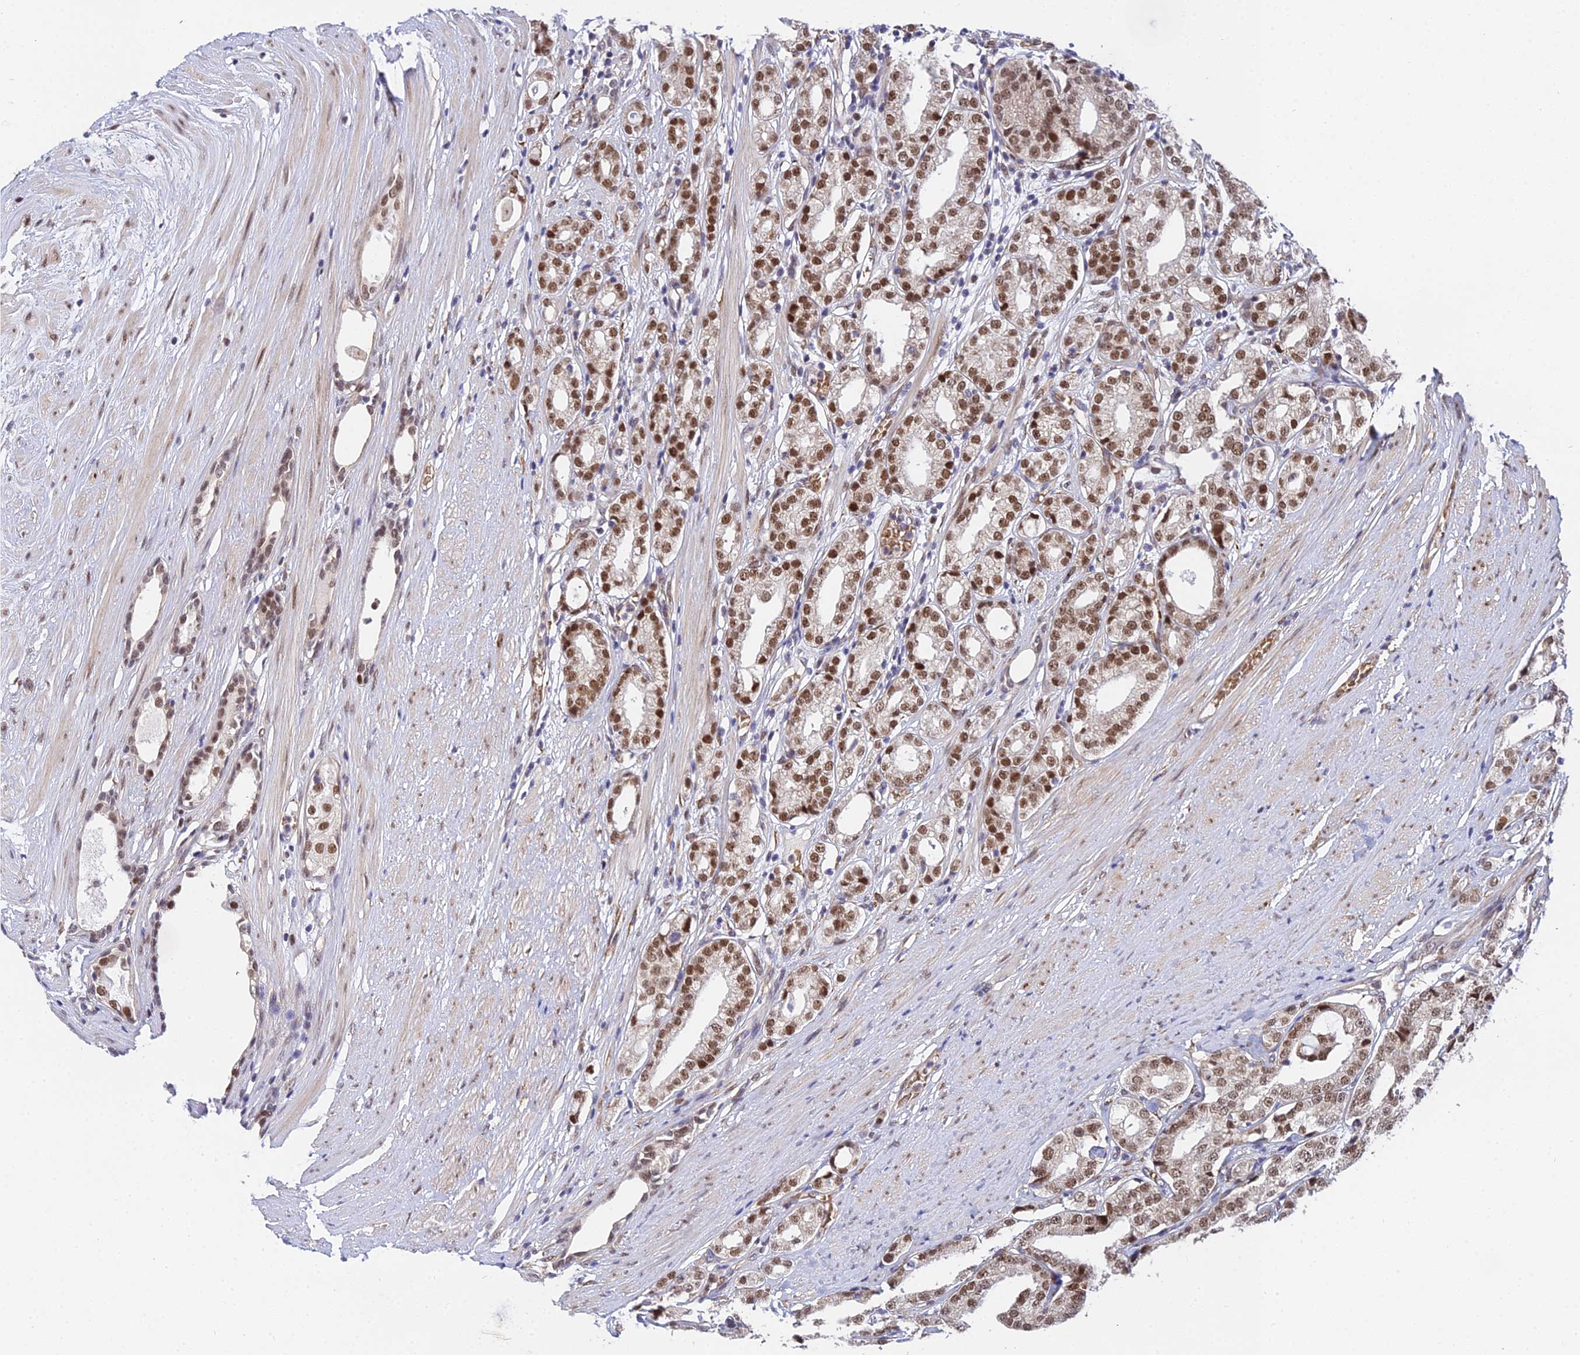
{"staining": {"intensity": "moderate", "quantity": ">75%", "location": "nuclear"}, "tissue": "prostate cancer", "cell_type": "Tumor cells", "image_type": "cancer", "snomed": [{"axis": "morphology", "description": "Adenocarcinoma, High grade"}, {"axis": "topography", "description": "Prostate"}], "caption": "This is a micrograph of IHC staining of prostate high-grade adenocarcinoma, which shows moderate staining in the nuclear of tumor cells.", "gene": "BCL9", "patient": {"sex": "male", "age": 69}}